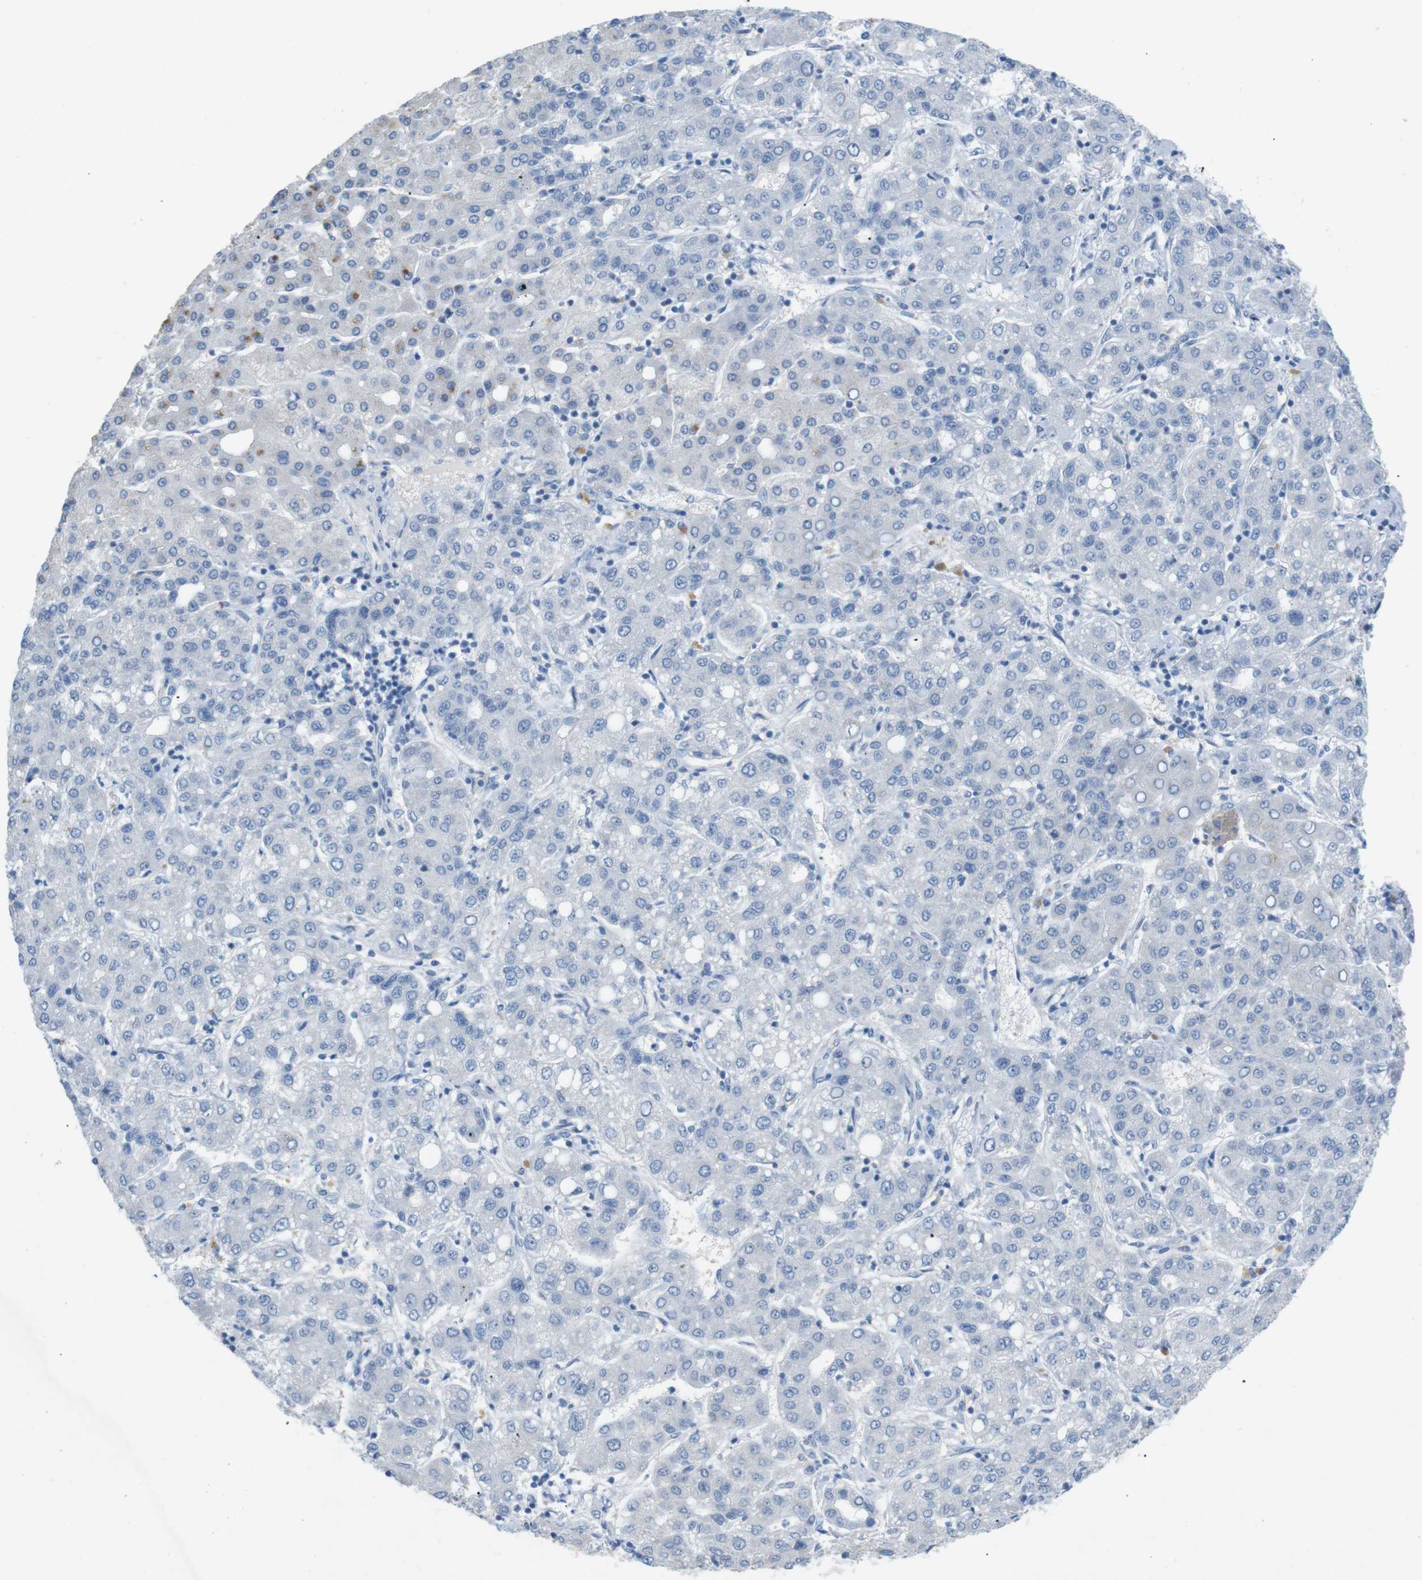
{"staining": {"intensity": "negative", "quantity": "none", "location": "none"}, "tissue": "liver cancer", "cell_type": "Tumor cells", "image_type": "cancer", "snomed": [{"axis": "morphology", "description": "Carcinoma, Hepatocellular, NOS"}, {"axis": "topography", "description": "Liver"}], "caption": "Tumor cells are negative for protein expression in human liver hepatocellular carcinoma. (IHC, brightfield microscopy, high magnification).", "gene": "SALL4", "patient": {"sex": "male", "age": 65}}